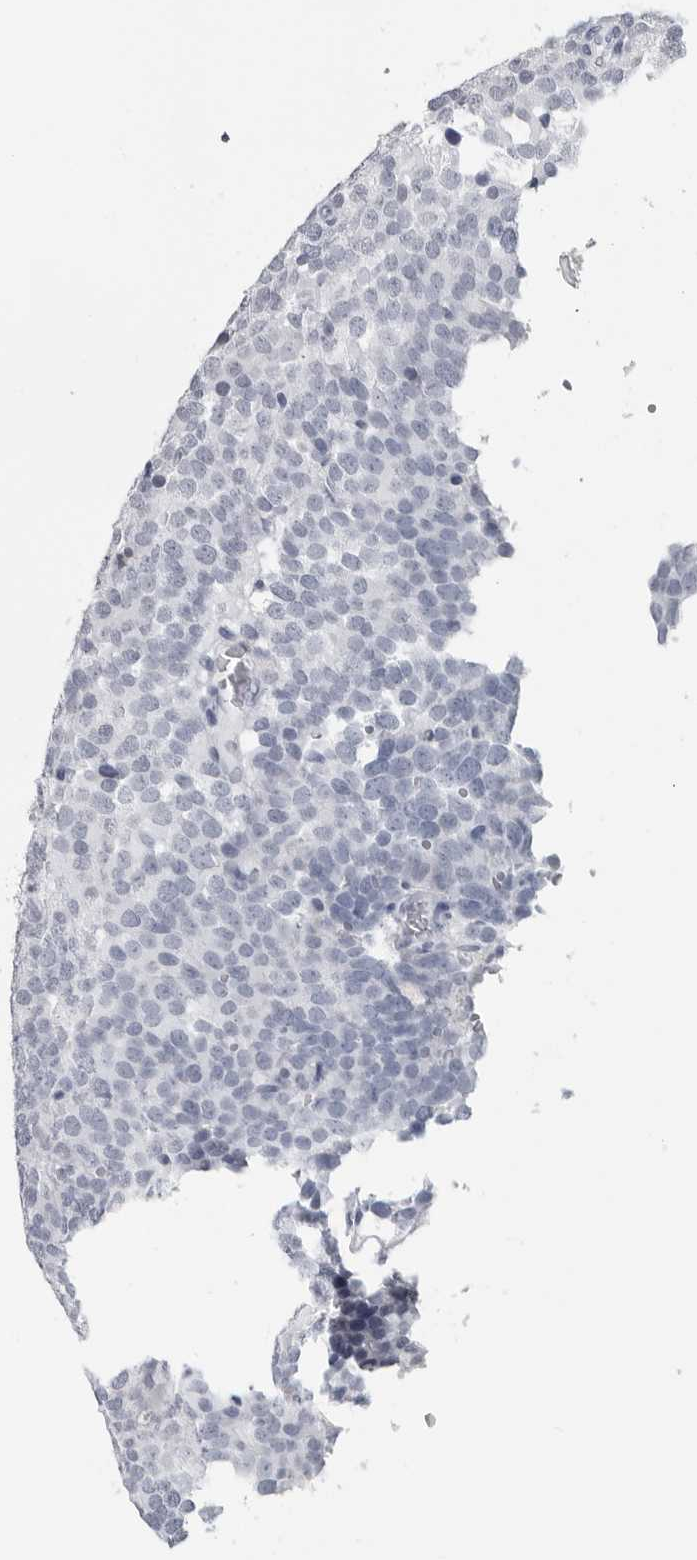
{"staining": {"intensity": "negative", "quantity": "none", "location": "none"}, "tissue": "testis cancer", "cell_type": "Tumor cells", "image_type": "cancer", "snomed": [{"axis": "morphology", "description": "Seminoma, NOS"}, {"axis": "topography", "description": "Testis"}], "caption": "This is an immunohistochemistry photomicrograph of human testis cancer. There is no staining in tumor cells.", "gene": "AMPD1", "patient": {"sex": "male", "age": 71}}